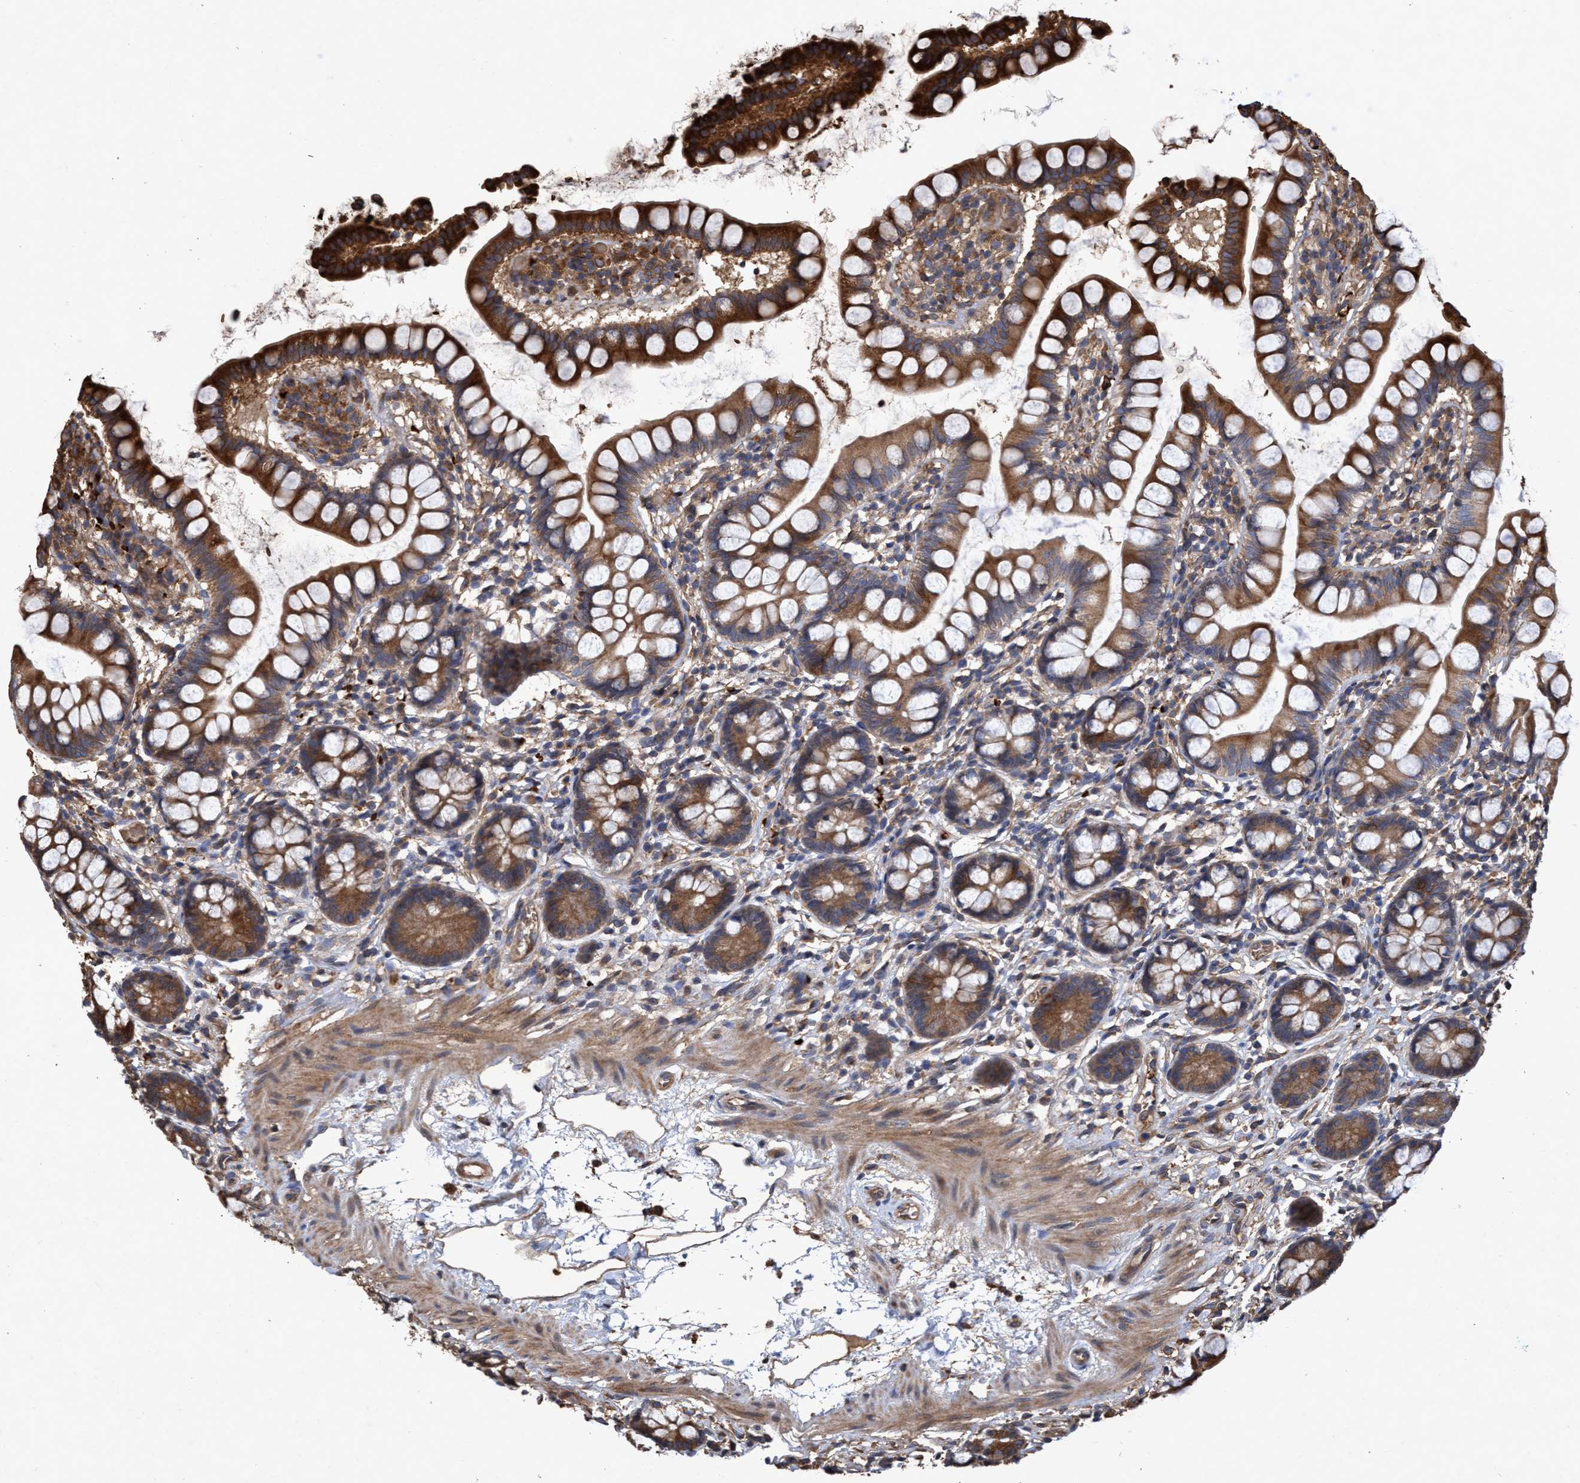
{"staining": {"intensity": "moderate", "quantity": ">75%", "location": "cytoplasmic/membranous"}, "tissue": "small intestine", "cell_type": "Glandular cells", "image_type": "normal", "snomed": [{"axis": "morphology", "description": "Normal tissue, NOS"}, {"axis": "topography", "description": "Small intestine"}], "caption": "High-power microscopy captured an immunohistochemistry (IHC) photomicrograph of benign small intestine, revealing moderate cytoplasmic/membranous expression in approximately >75% of glandular cells.", "gene": "CHMP6", "patient": {"sex": "female", "age": 84}}